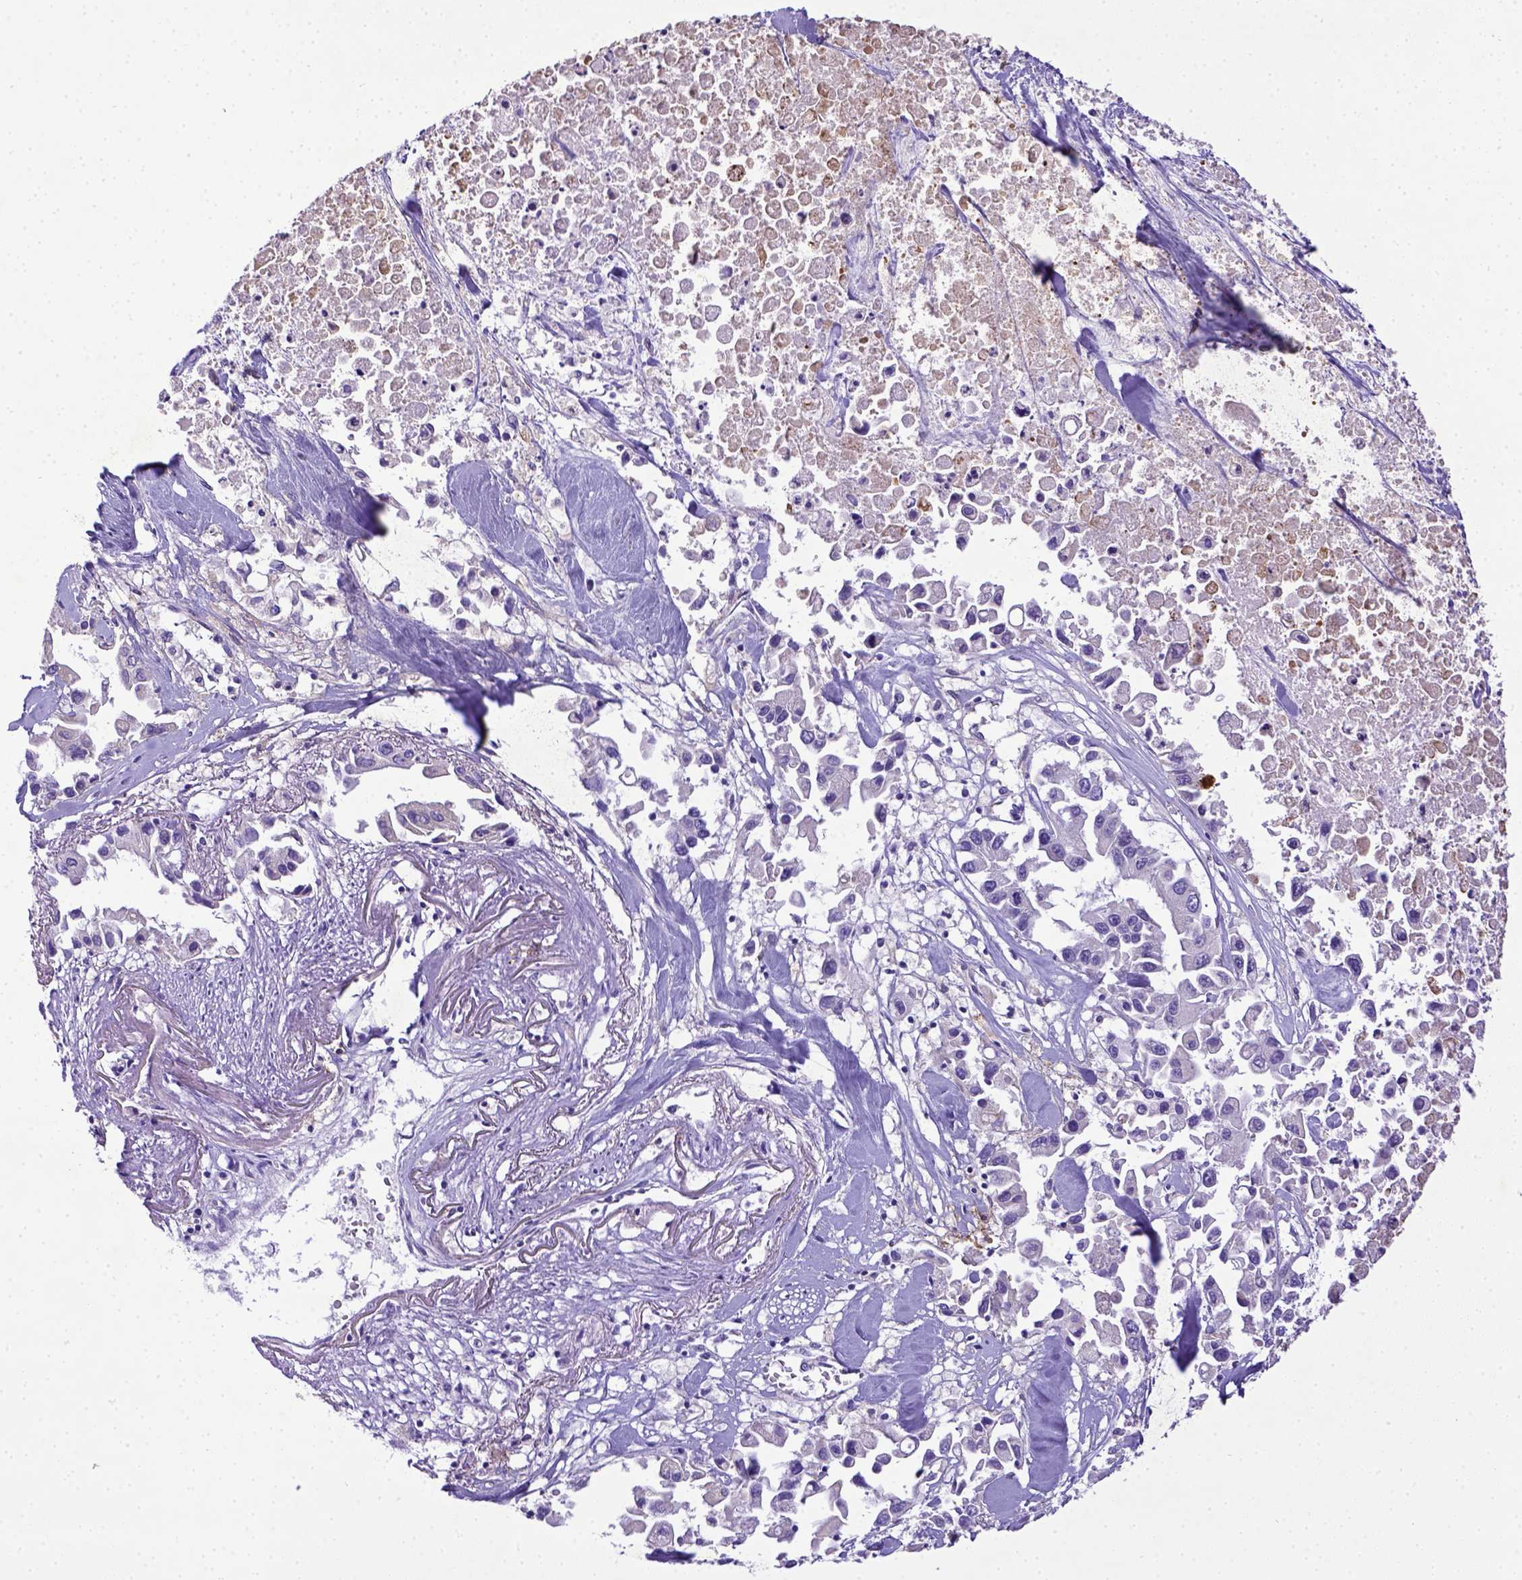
{"staining": {"intensity": "negative", "quantity": "none", "location": "none"}, "tissue": "pancreatic cancer", "cell_type": "Tumor cells", "image_type": "cancer", "snomed": [{"axis": "morphology", "description": "Adenocarcinoma, NOS"}, {"axis": "topography", "description": "Pancreas"}], "caption": "A micrograph of human adenocarcinoma (pancreatic) is negative for staining in tumor cells.", "gene": "CD40", "patient": {"sex": "female", "age": 83}}